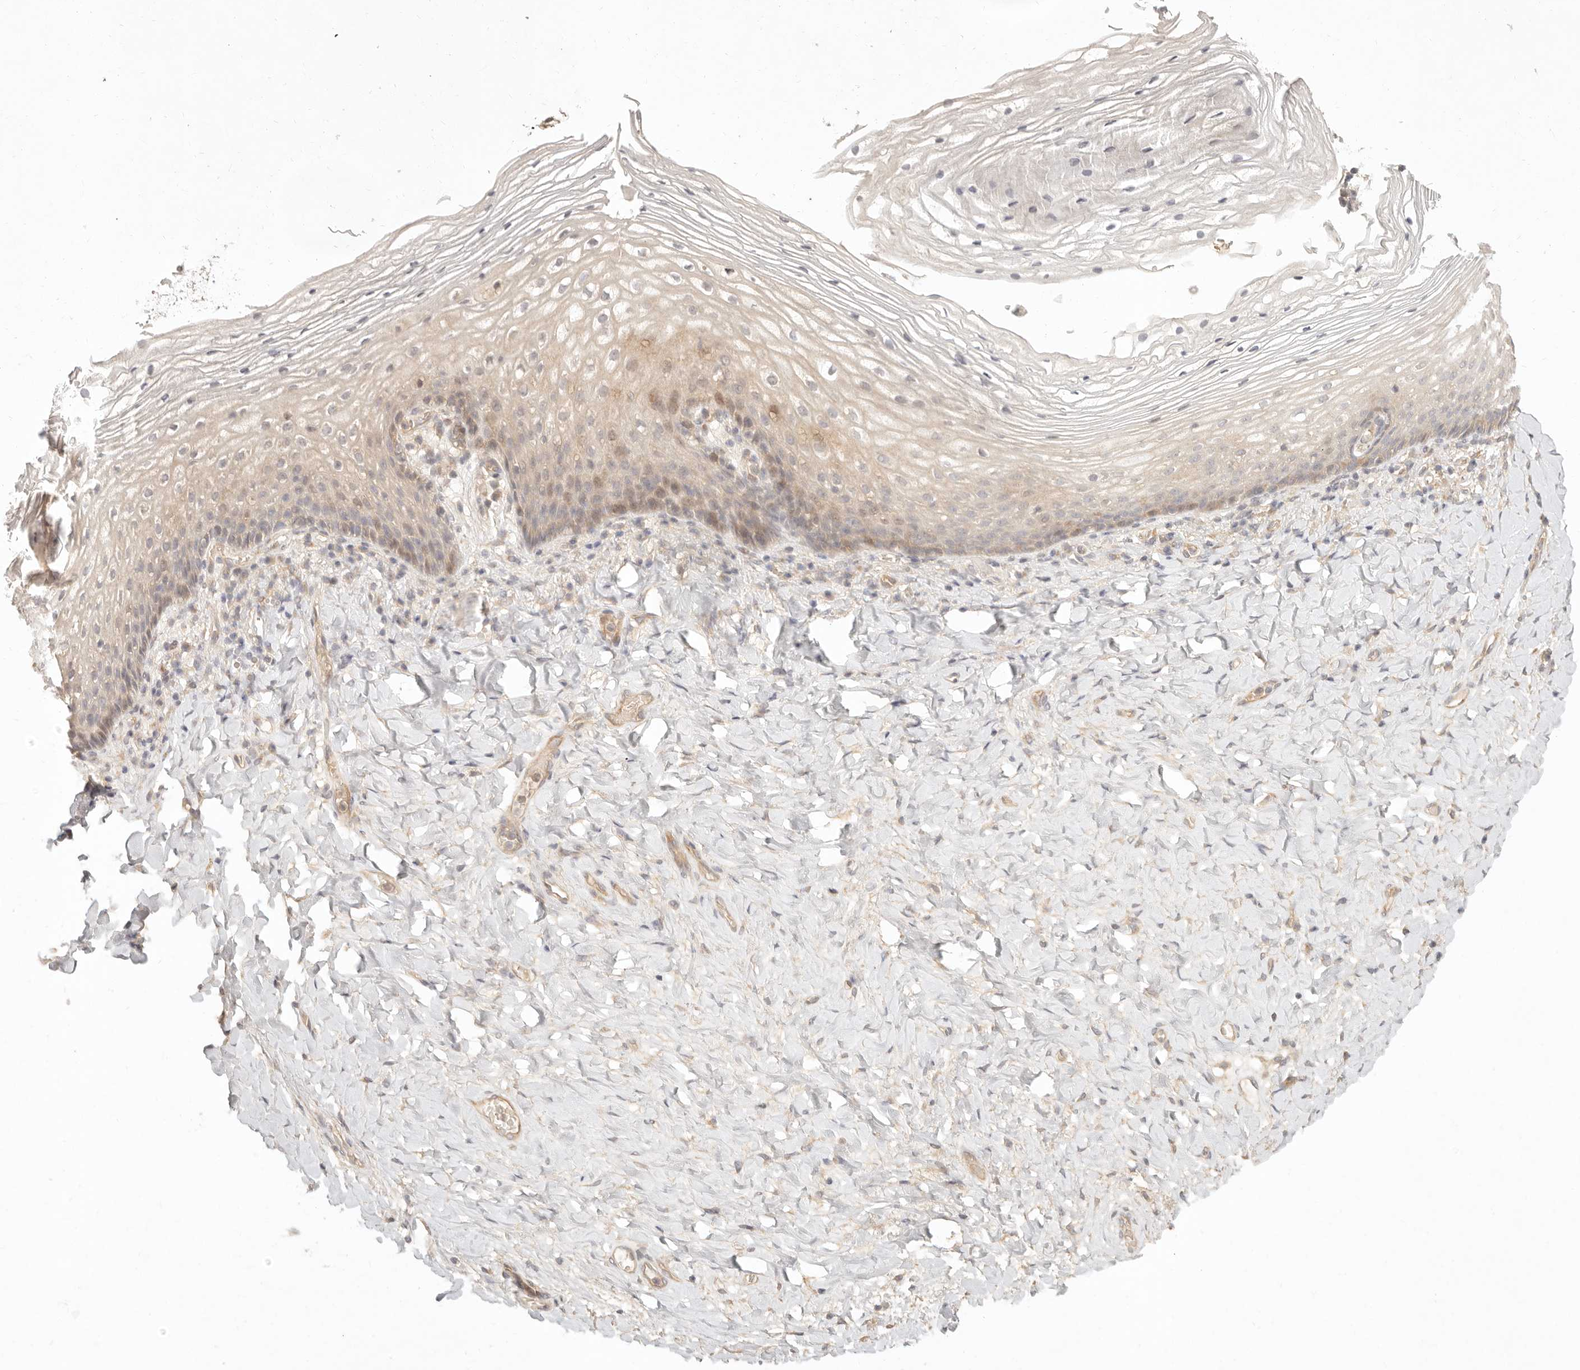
{"staining": {"intensity": "weak", "quantity": "25%-75%", "location": "cytoplasmic/membranous,nuclear"}, "tissue": "vagina", "cell_type": "Squamous epithelial cells", "image_type": "normal", "snomed": [{"axis": "morphology", "description": "Normal tissue, NOS"}, {"axis": "topography", "description": "Vagina"}], "caption": "This micrograph displays unremarkable vagina stained with immunohistochemistry (IHC) to label a protein in brown. The cytoplasmic/membranous,nuclear of squamous epithelial cells show weak positivity for the protein. Nuclei are counter-stained blue.", "gene": "PPP1R3B", "patient": {"sex": "female", "age": 60}}